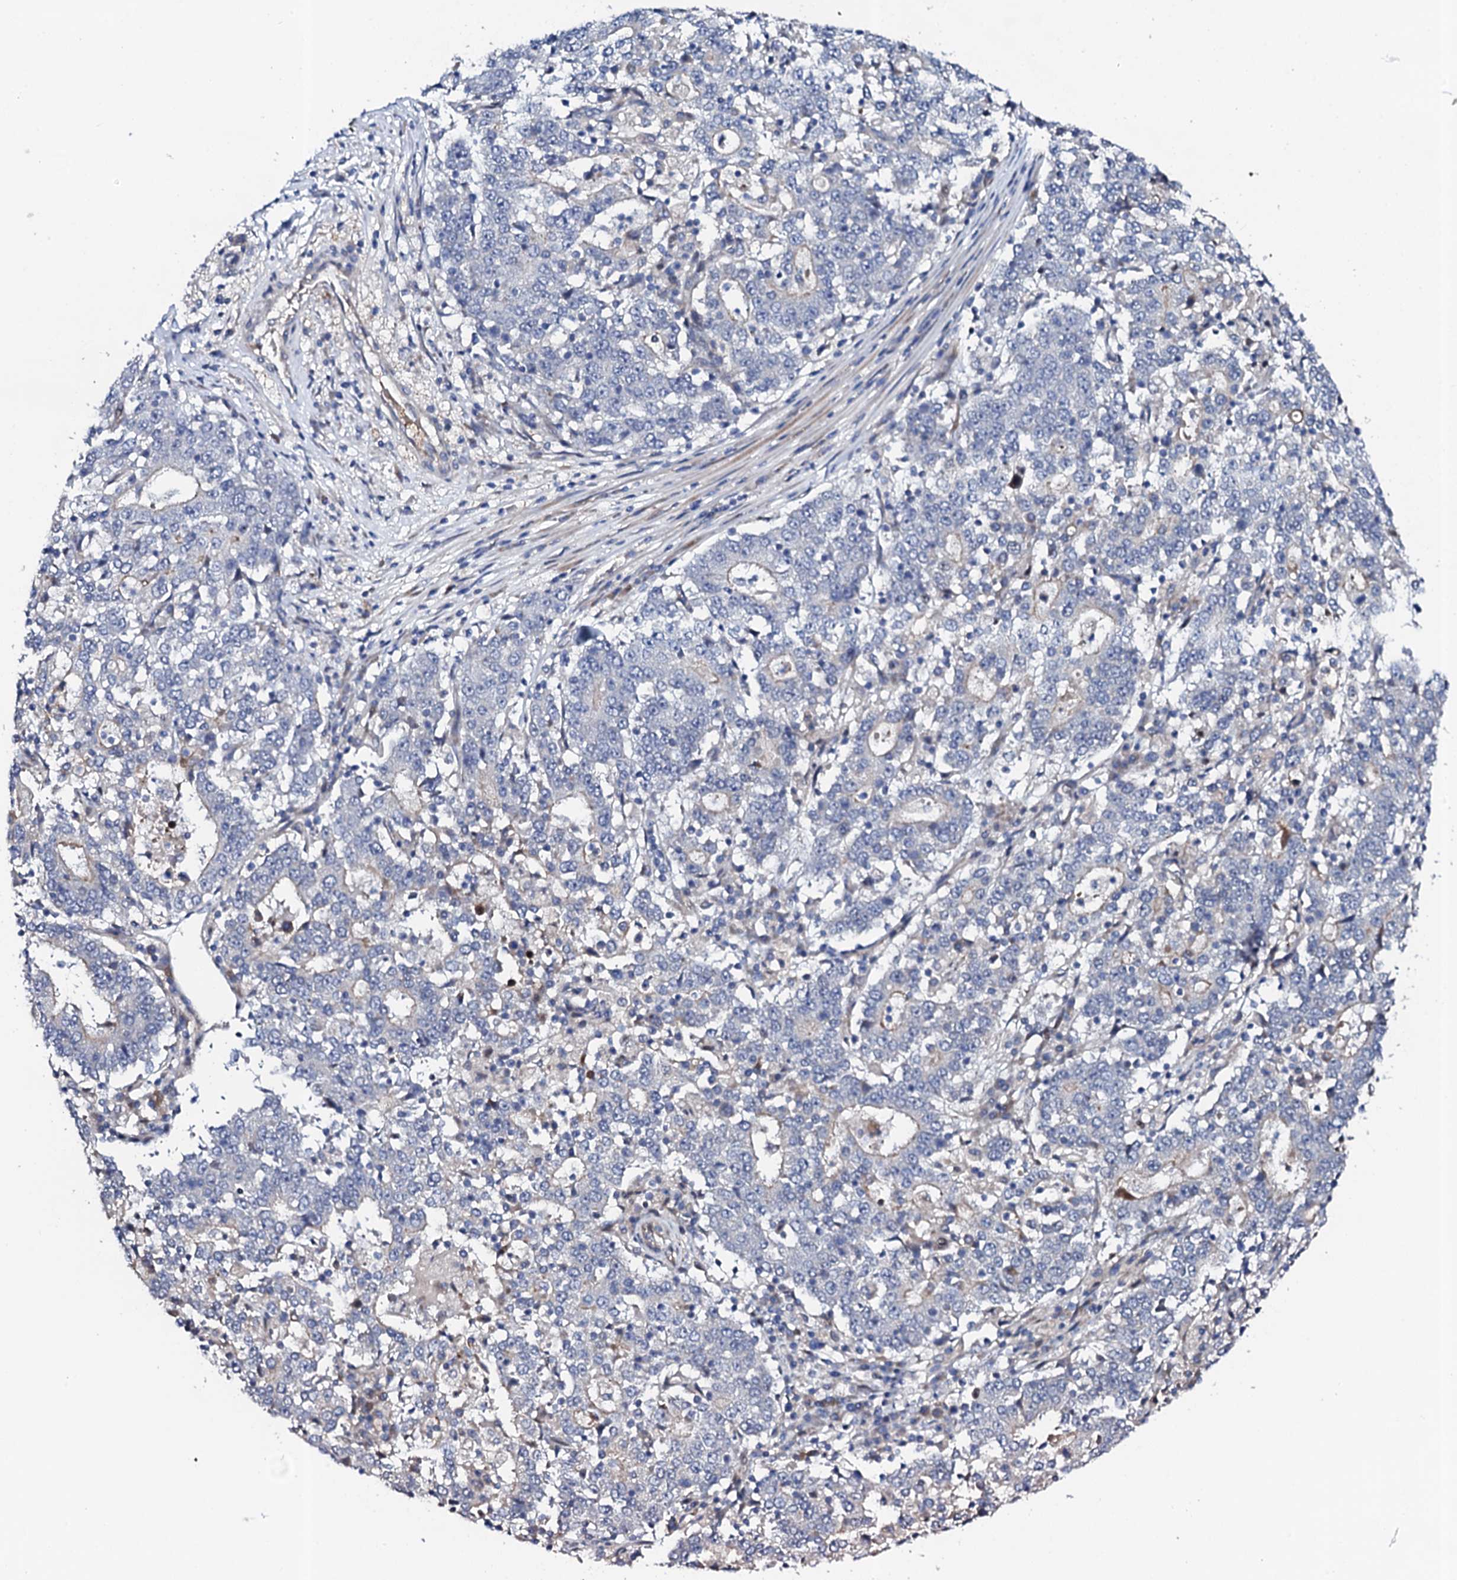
{"staining": {"intensity": "negative", "quantity": "none", "location": "none"}, "tissue": "stomach cancer", "cell_type": "Tumor cells", "image_type": "cancer", "snomed": [{"axis": "morphology", "description": "Adenocarcinoma, NOS"}, {"axis": "topography", "description": "Stomach"}], "caption": "This is an IHC photomicrograph of adenocarcinoma (stomach). There is no expression in tumor cells.", "gene": "CIAO2A", "patient": {"sex": "male", "age": 59}}